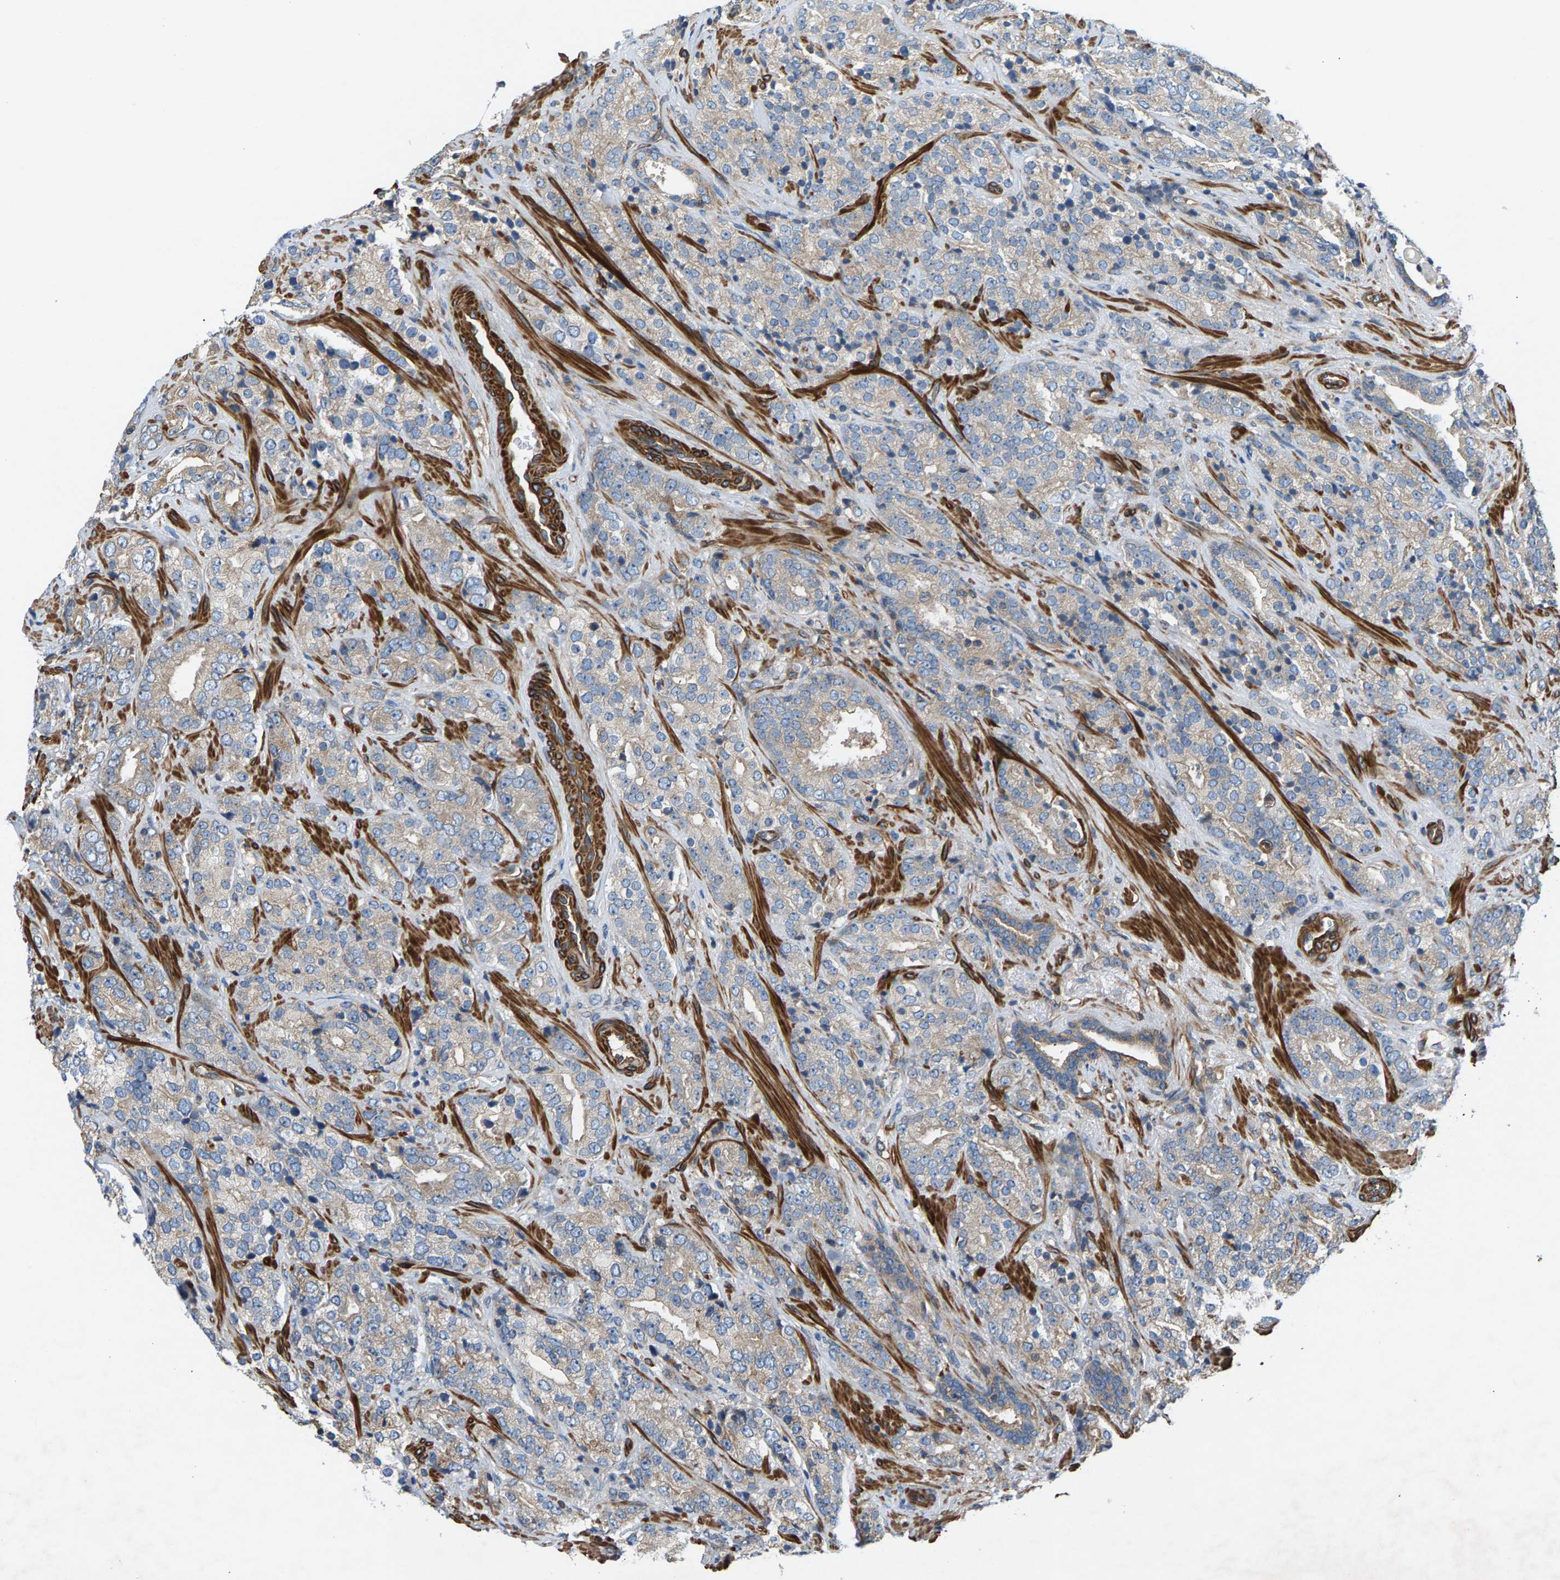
{"staining": {"intensity": "weak", "quantity": "<25%", "location": "cytoplasmic/membranous"}, "tissue": "prostate cancer", "cell_type": "Tumor cells", "image_type": "cancer", "snomed": [{"axis": "morphology", "description": "Adenocarcinoma, High grade"}, {"axis": "topography", "description": "Prostate"}], "caption": "Tumor cells show no significant protein expression in prostate high-grade adenocarcinoma. (DAB IHC with hematoxylin counter stain).", "gene": "PDCL", "patient": {"sex": "male", "age": 71}}